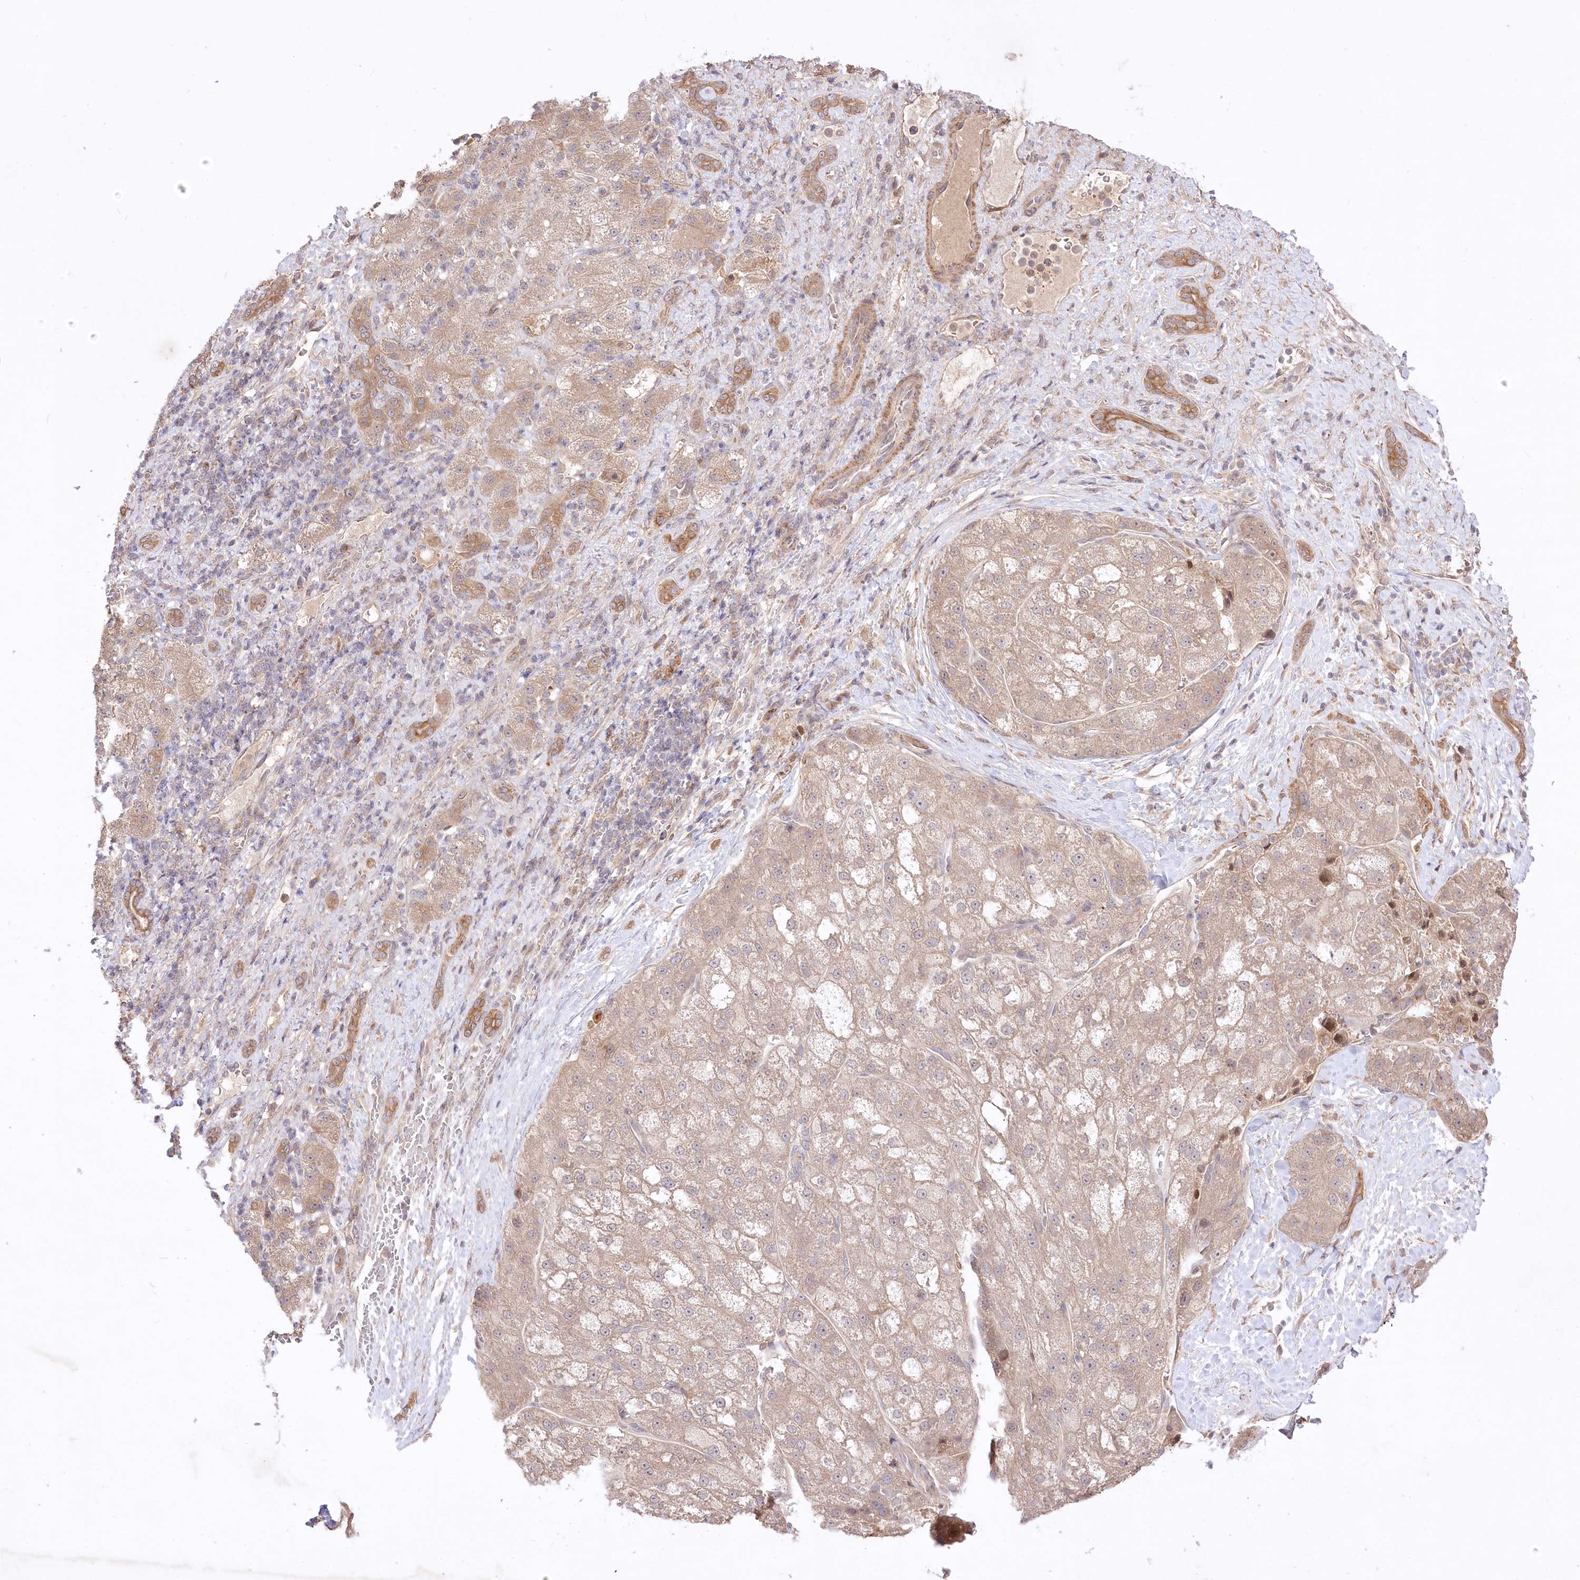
{"staining": {"intensity": "weak", "quantity": ">75%", "location": "cytoplasmic/membranous"}, "tissue": "liver cancer", "cell_type": "Tumor cells", "image_type": "cancer", "snomed": [{"axis": "morphology", "description": "Normal tissue, NOS"}, {"axis": "morphology", "description": "Carcinoma, Hepatocellular, NOS"}, {"axis": "topography", "description": "Liver"}], "caption": "Human liver hepatocellular carcinoma stained for a protein (brown) exhibits weak cytoplasmic/membranous positive positivity in about >75% of tumor cells.", "gene": "HELT", "patient": {"sex": "male", "age": 57}}